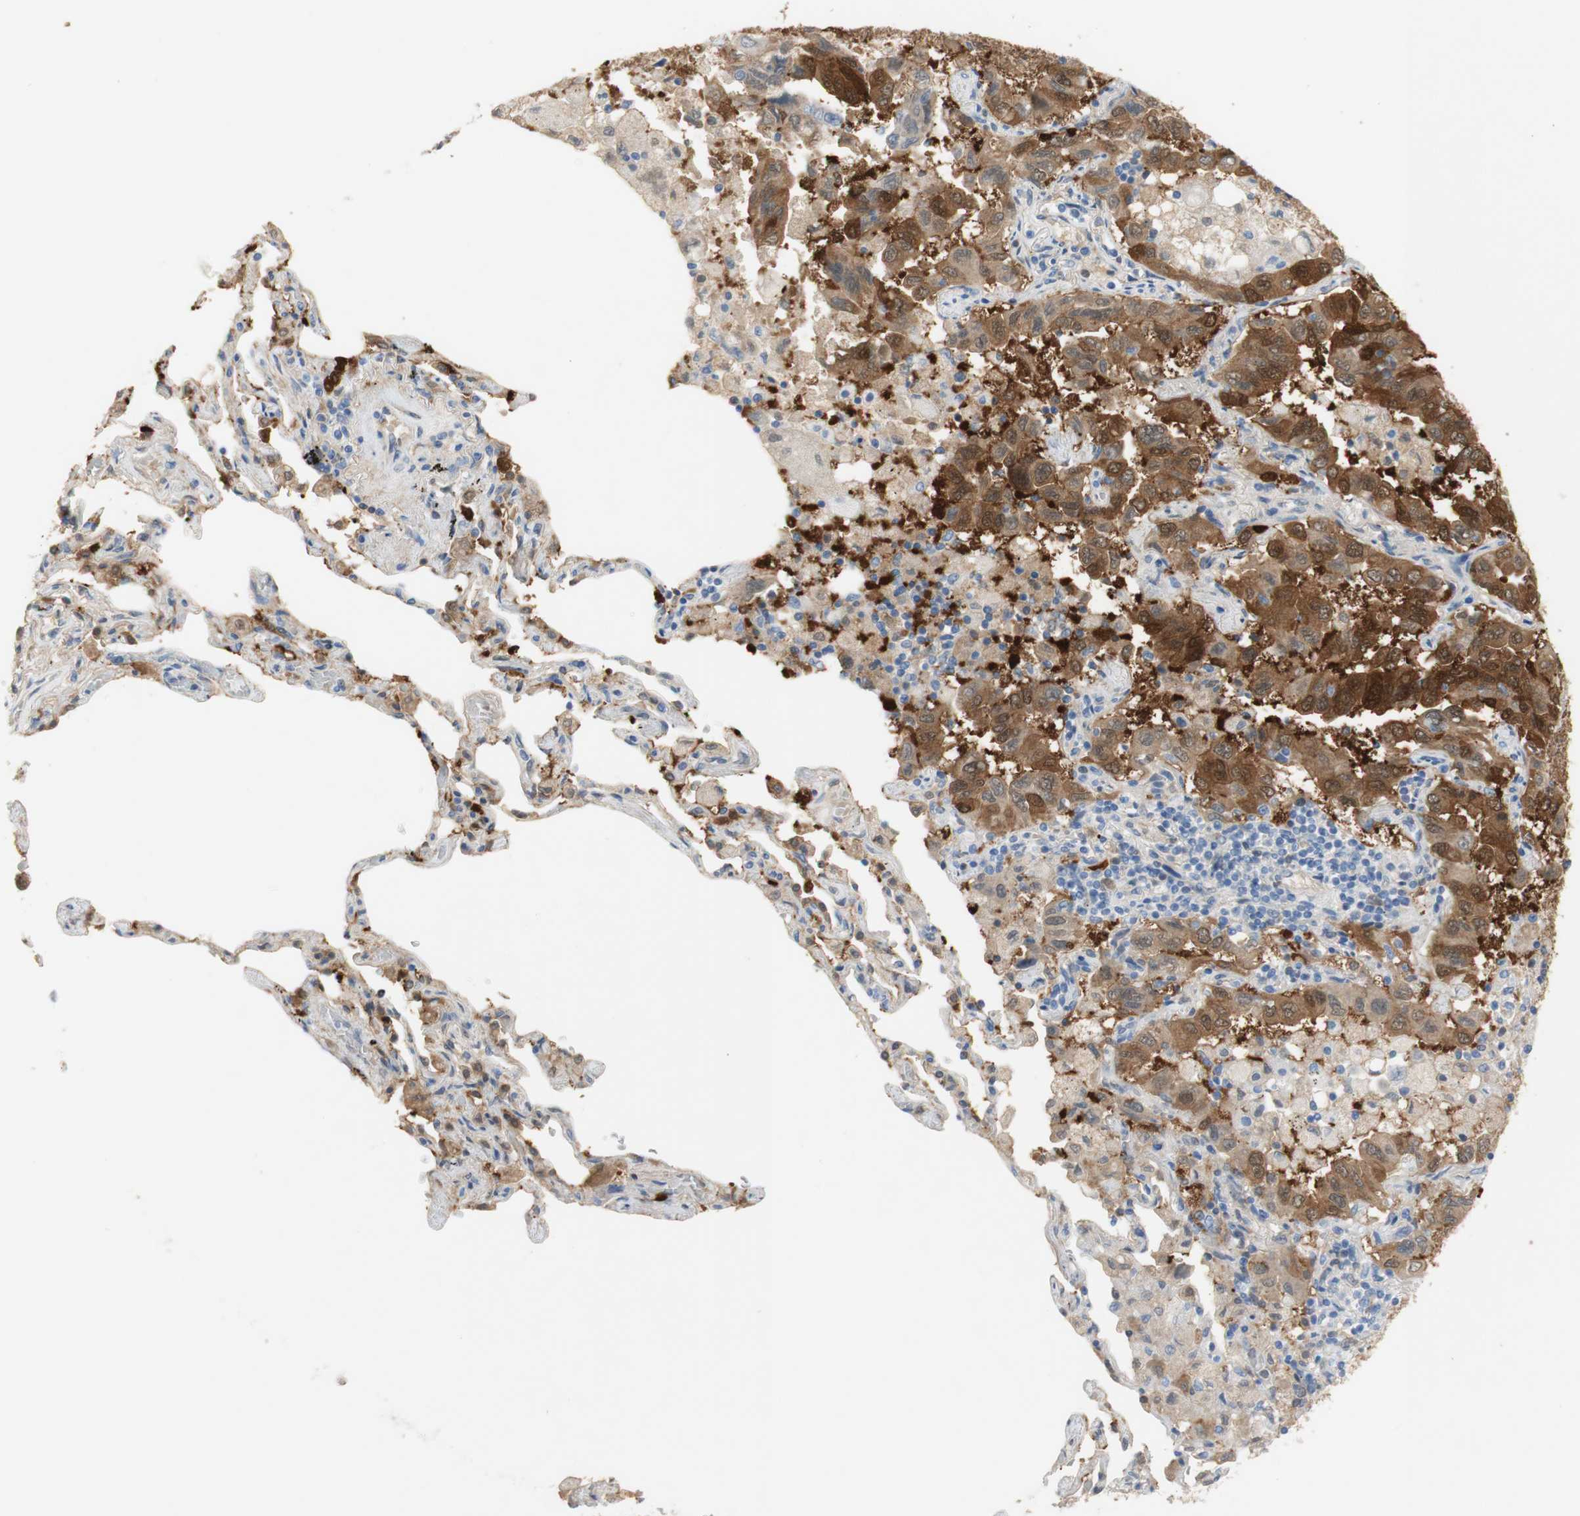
{"staining": {"intensity": "strong", "quantity": "25%-75%", "location": "cytoplasmic/membranous,nuclear"}, "tissue": "lung cancer", "cell_type": "Tumor cells", "image_type": "cancer", "snomed": [{"axis": "morphology", "description": "Adenocarcinoma, NOS"}, {"axis": "topography", "description": "Lung"}], "caption": "A high amount of strong cytoplasmic/membranous and nuclear expression is seen in about 25%-75% of tumor cells in lung cancer tissue.", "gene": "SELENBP1", "patient": {"sex": "male", "age": 64}}